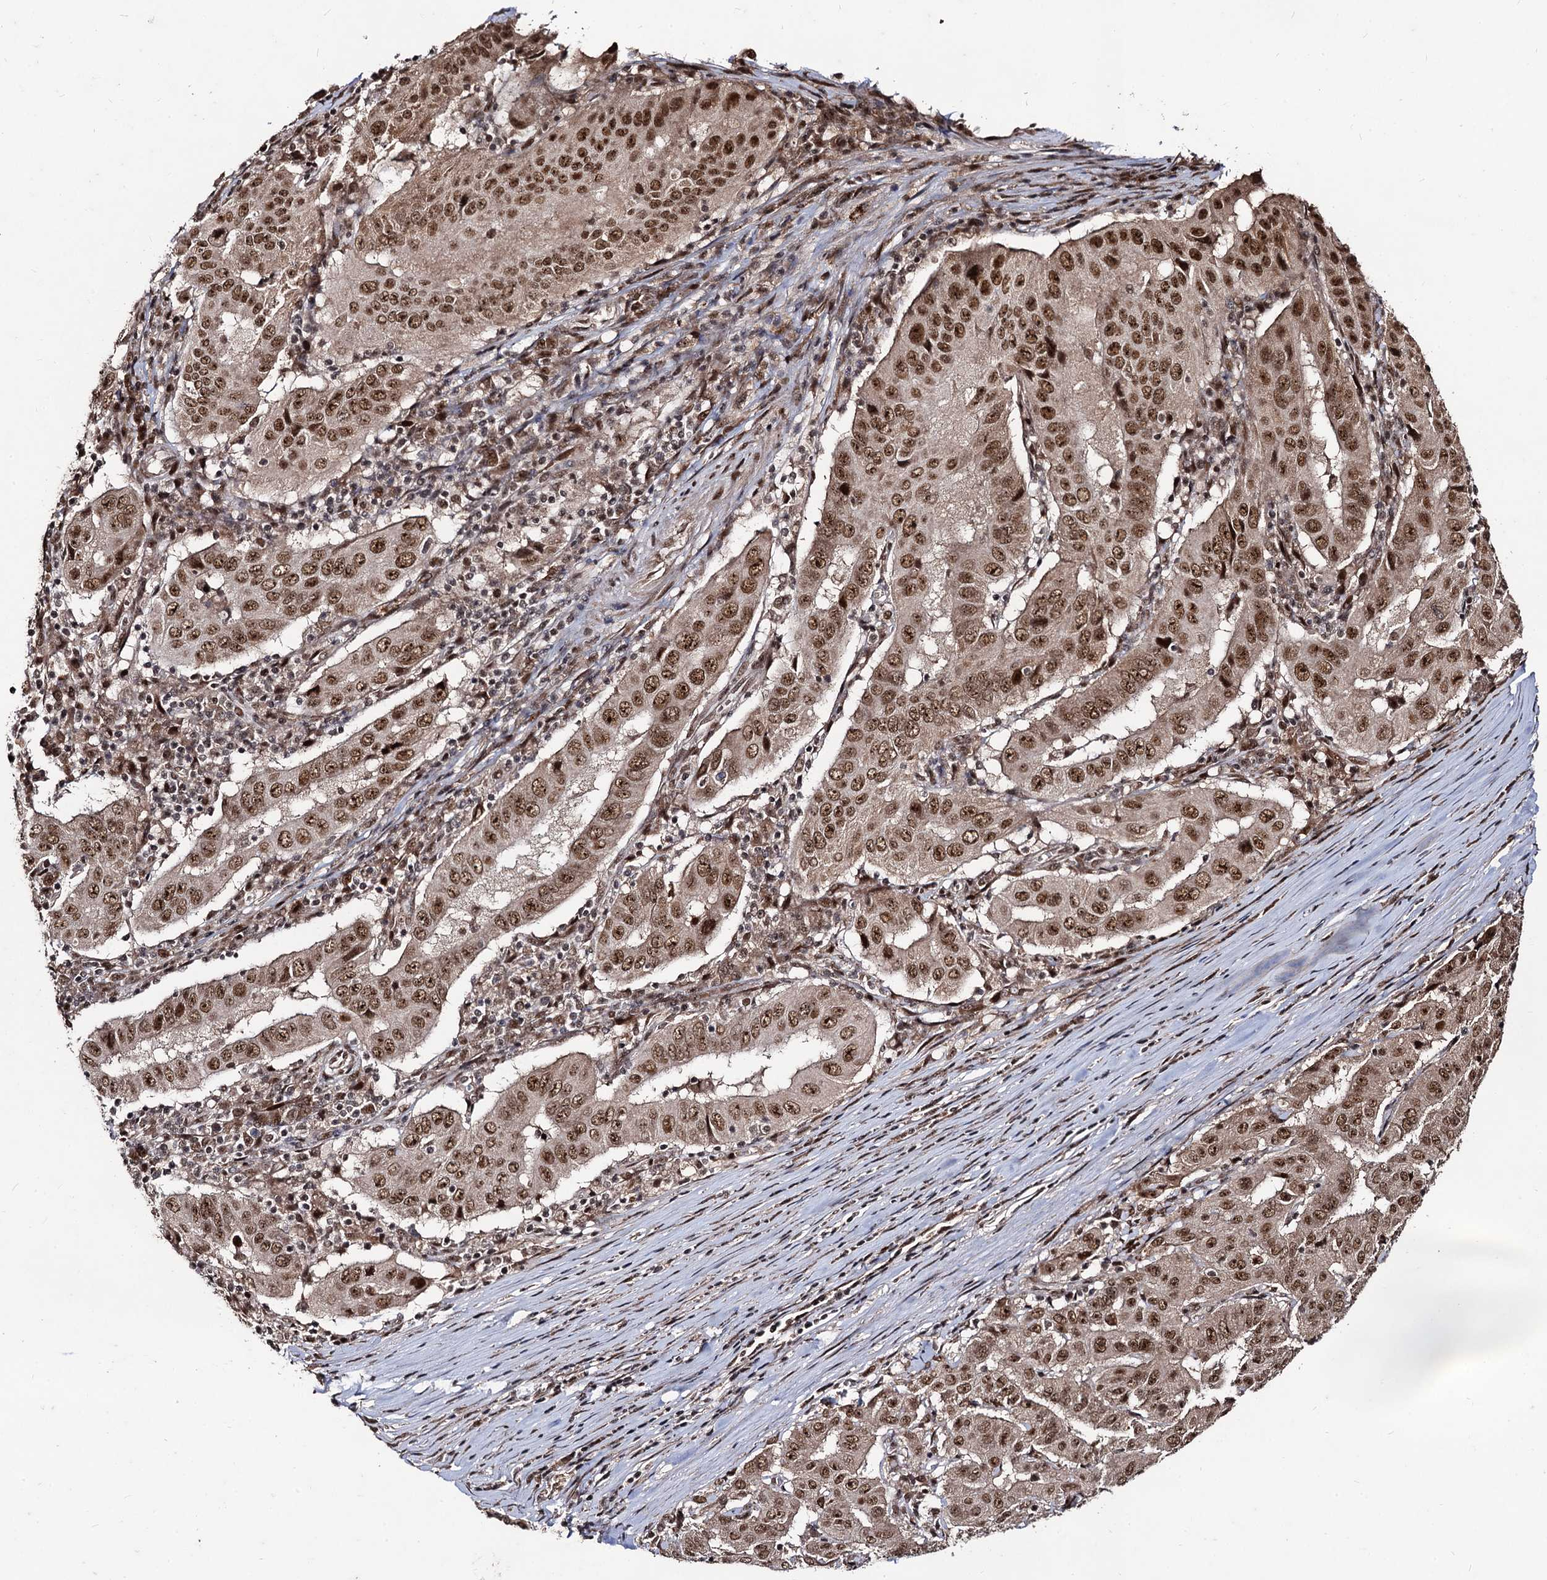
{"staining": {"intensity": "moderate", "quantity": ">75%", "location": "nuclear"}, "tissue": "pancreatic cancer", "cell_type": "Tumor cells", "image_type": "cancer", "snomed": [{"axis": "morphology", "description": "Adenocarcinoma, NOS"}, {"axis": "topography", "description": "Pancreas"}], "caption": "IHC histopathology image of neoplastic tissue: pancreatic adenocarcinoma stained using IHC exhibits medium levels of moderate protein expression localized specifically in the nuclear of tumor cells, appearing as a nuclear brown color.", "gene": "SFSWAP", "patient": {"sex": "male", "age": 63}}